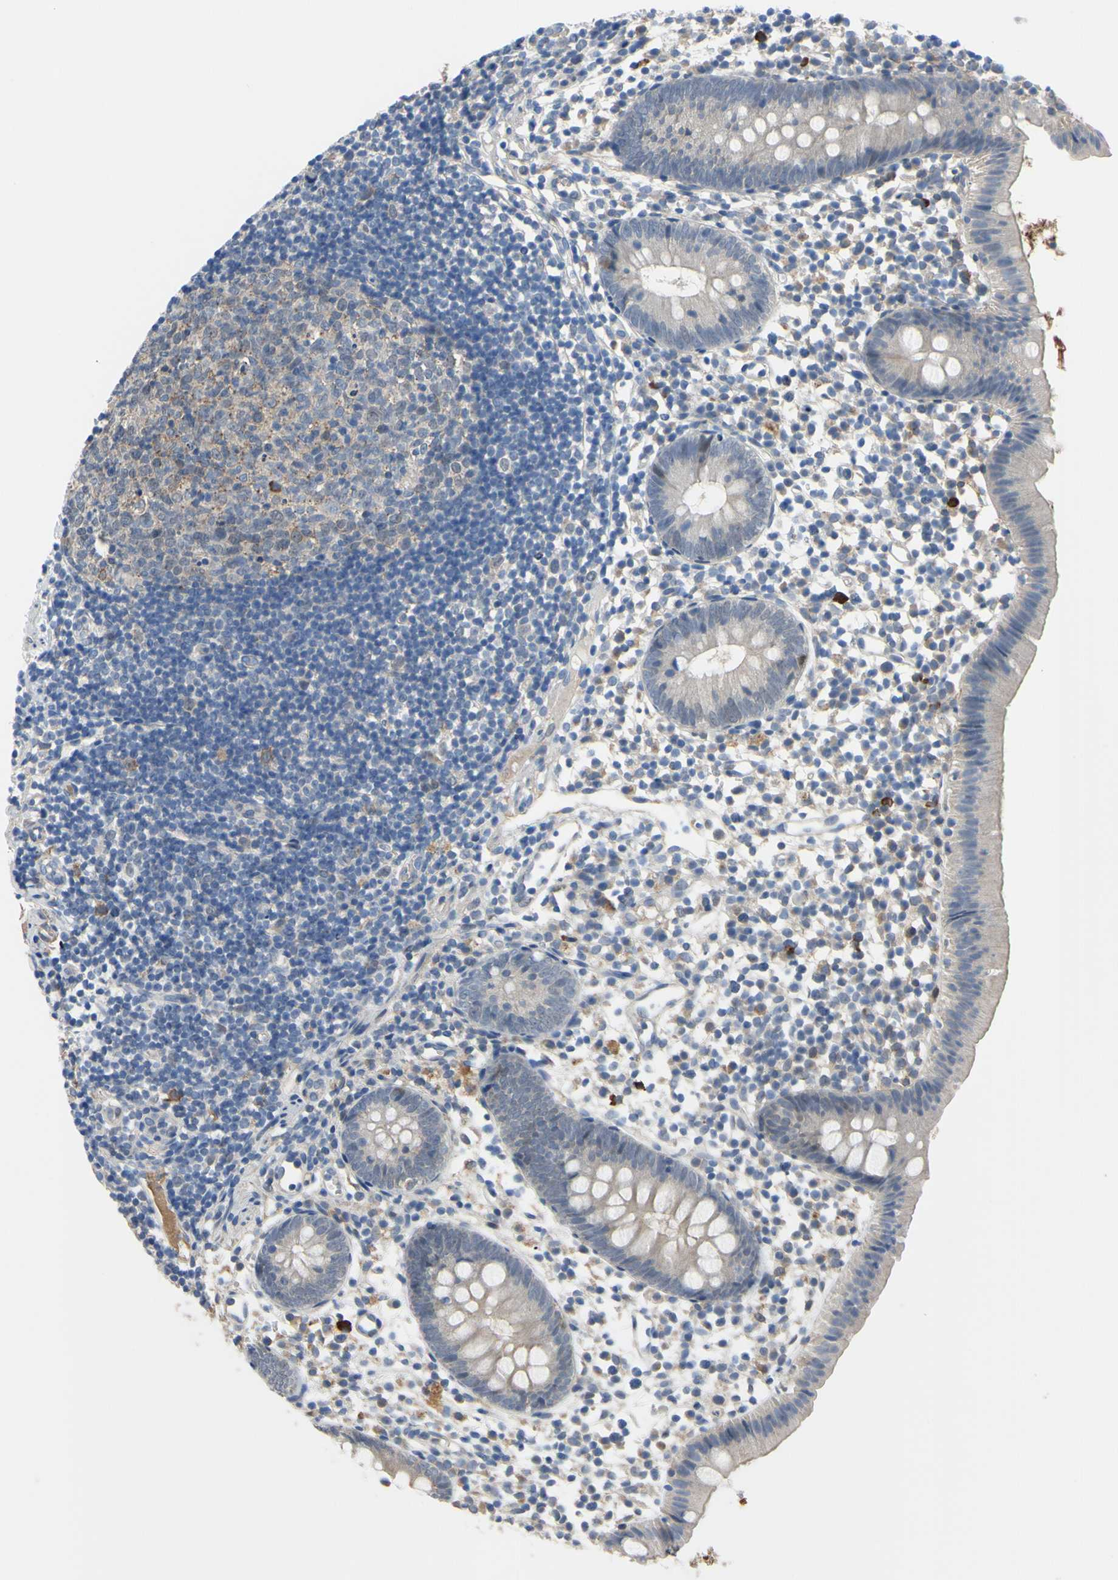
{"staining": {"intensity": "negative", "quantity": "none", "location": "none"}, "tissue": "appendix", "cell_type": "Glandular cells", "image_type": "normal", "snomed": [{"axis": "morphology", "description": "Normal tissue, NOS"}, {"axis": "topography", "description": "Appendix"}], "caption": "Human appendix stained for a protein using IHC shows no staining in glandular cells.", "gene": "LHX9", "patient": {"sex": "female", "age": 20}}